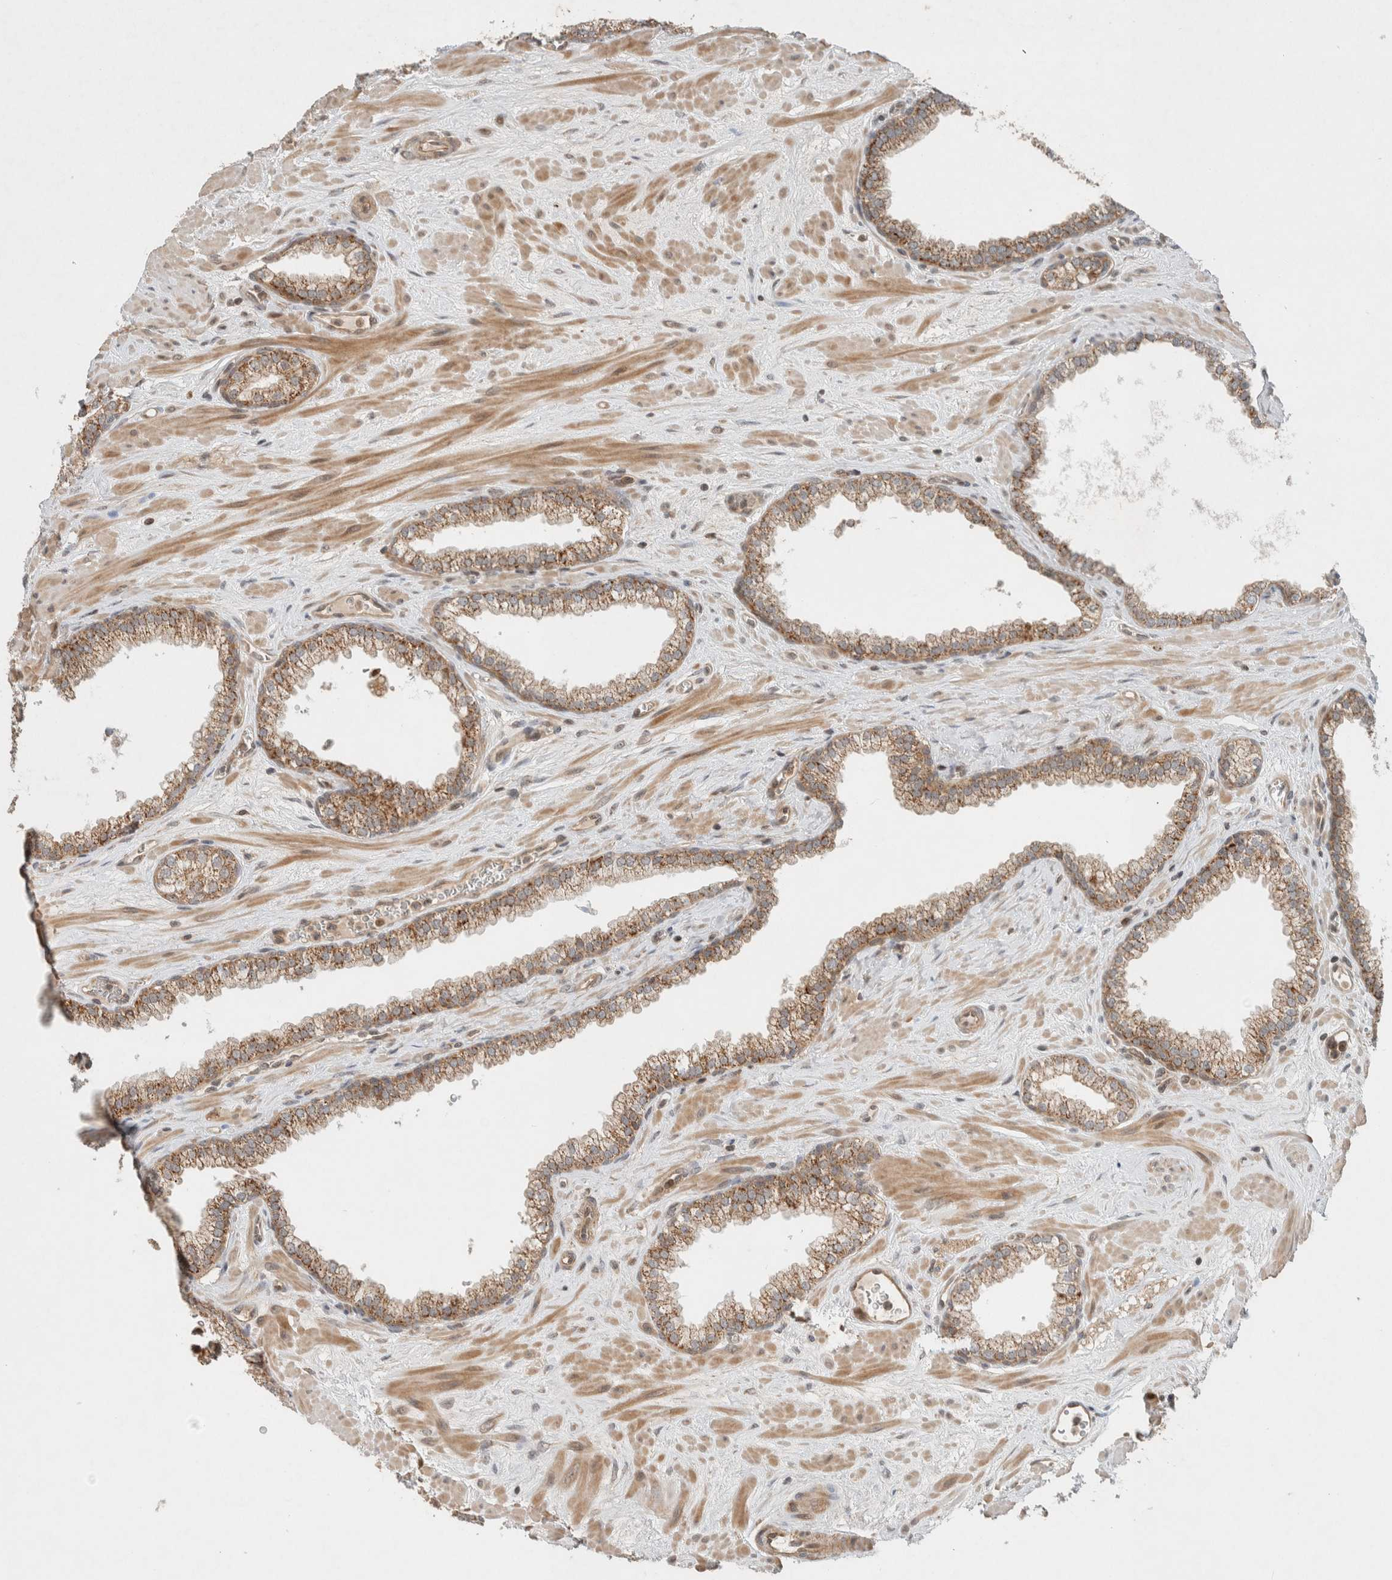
{"staining": {"intensity": "moderate", "quantity": ">75%", "location": "cytoplasmic/membranous"}, "tissue": "prostate", "cell_type": "Glandular cells", "image_type": "normal", "snomed": [{"axis": "morphology", "description": "Normal tissue, NOS"}, {"axis": "morphology", "description": "Urothelial carcinoma, Low grade"}, {"axis": "topography", "description": "Urinary bladder"}, {"axis": "topography", "description": "Prostate"}], "caption": "Glandular cells display moderate cytoplasmic/membranous positivity in about >75% of cells in normal prostate. (Brightfield microscopy of DAB IHC at high magnification).", "gene": "CAAP1", "patient": {"sex": "male", "age": 60}}